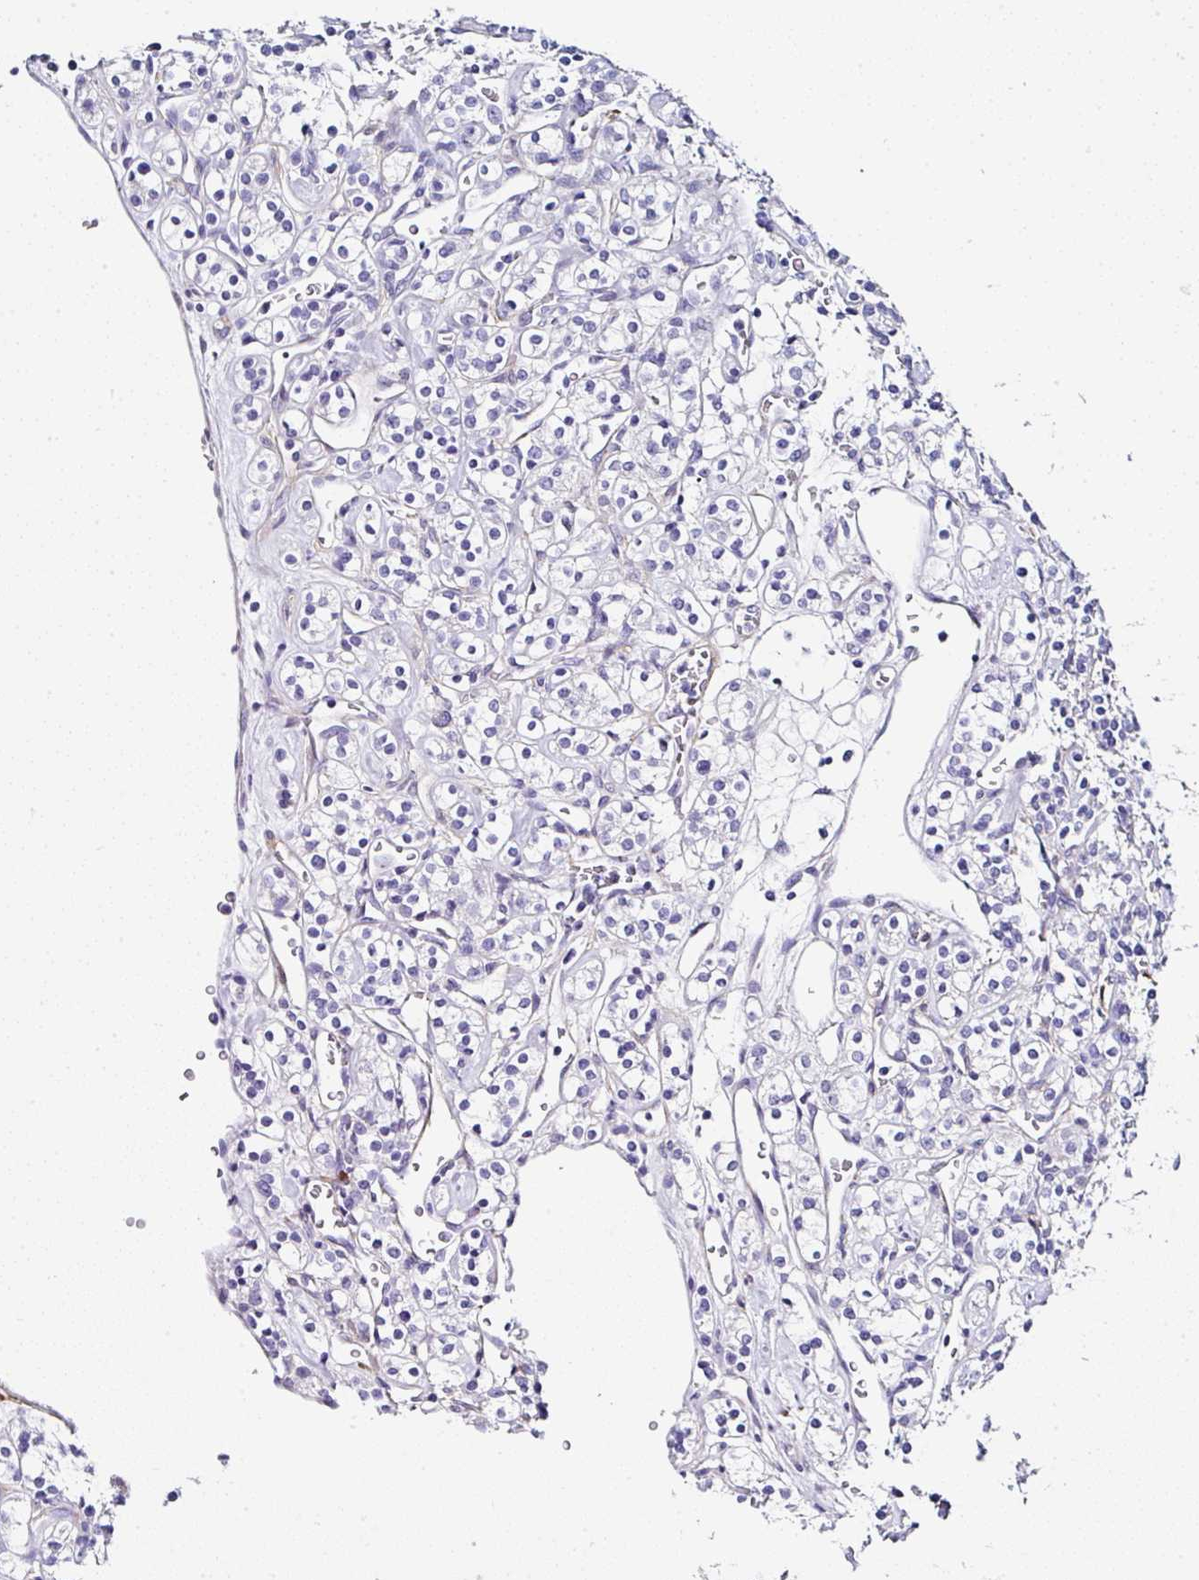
{"staining": {"intensity": "negative", "quantity": "none", "location": "none"}, "tissue": "renal cancer", "cell_type": "Tumor cells", "image_type": "cancer", "snomed": [{"axis": "morphology", "description": "Adenocarcinoma, NOS"}, {"axis": "topography", "description": "Kidney"}], "caption": "Image shows no significant protein staining in tumor cells of renal cancer (adenocarcinoma).", "gene": "PPFIA4", "patient": {"sex": "male", "age": 77}}